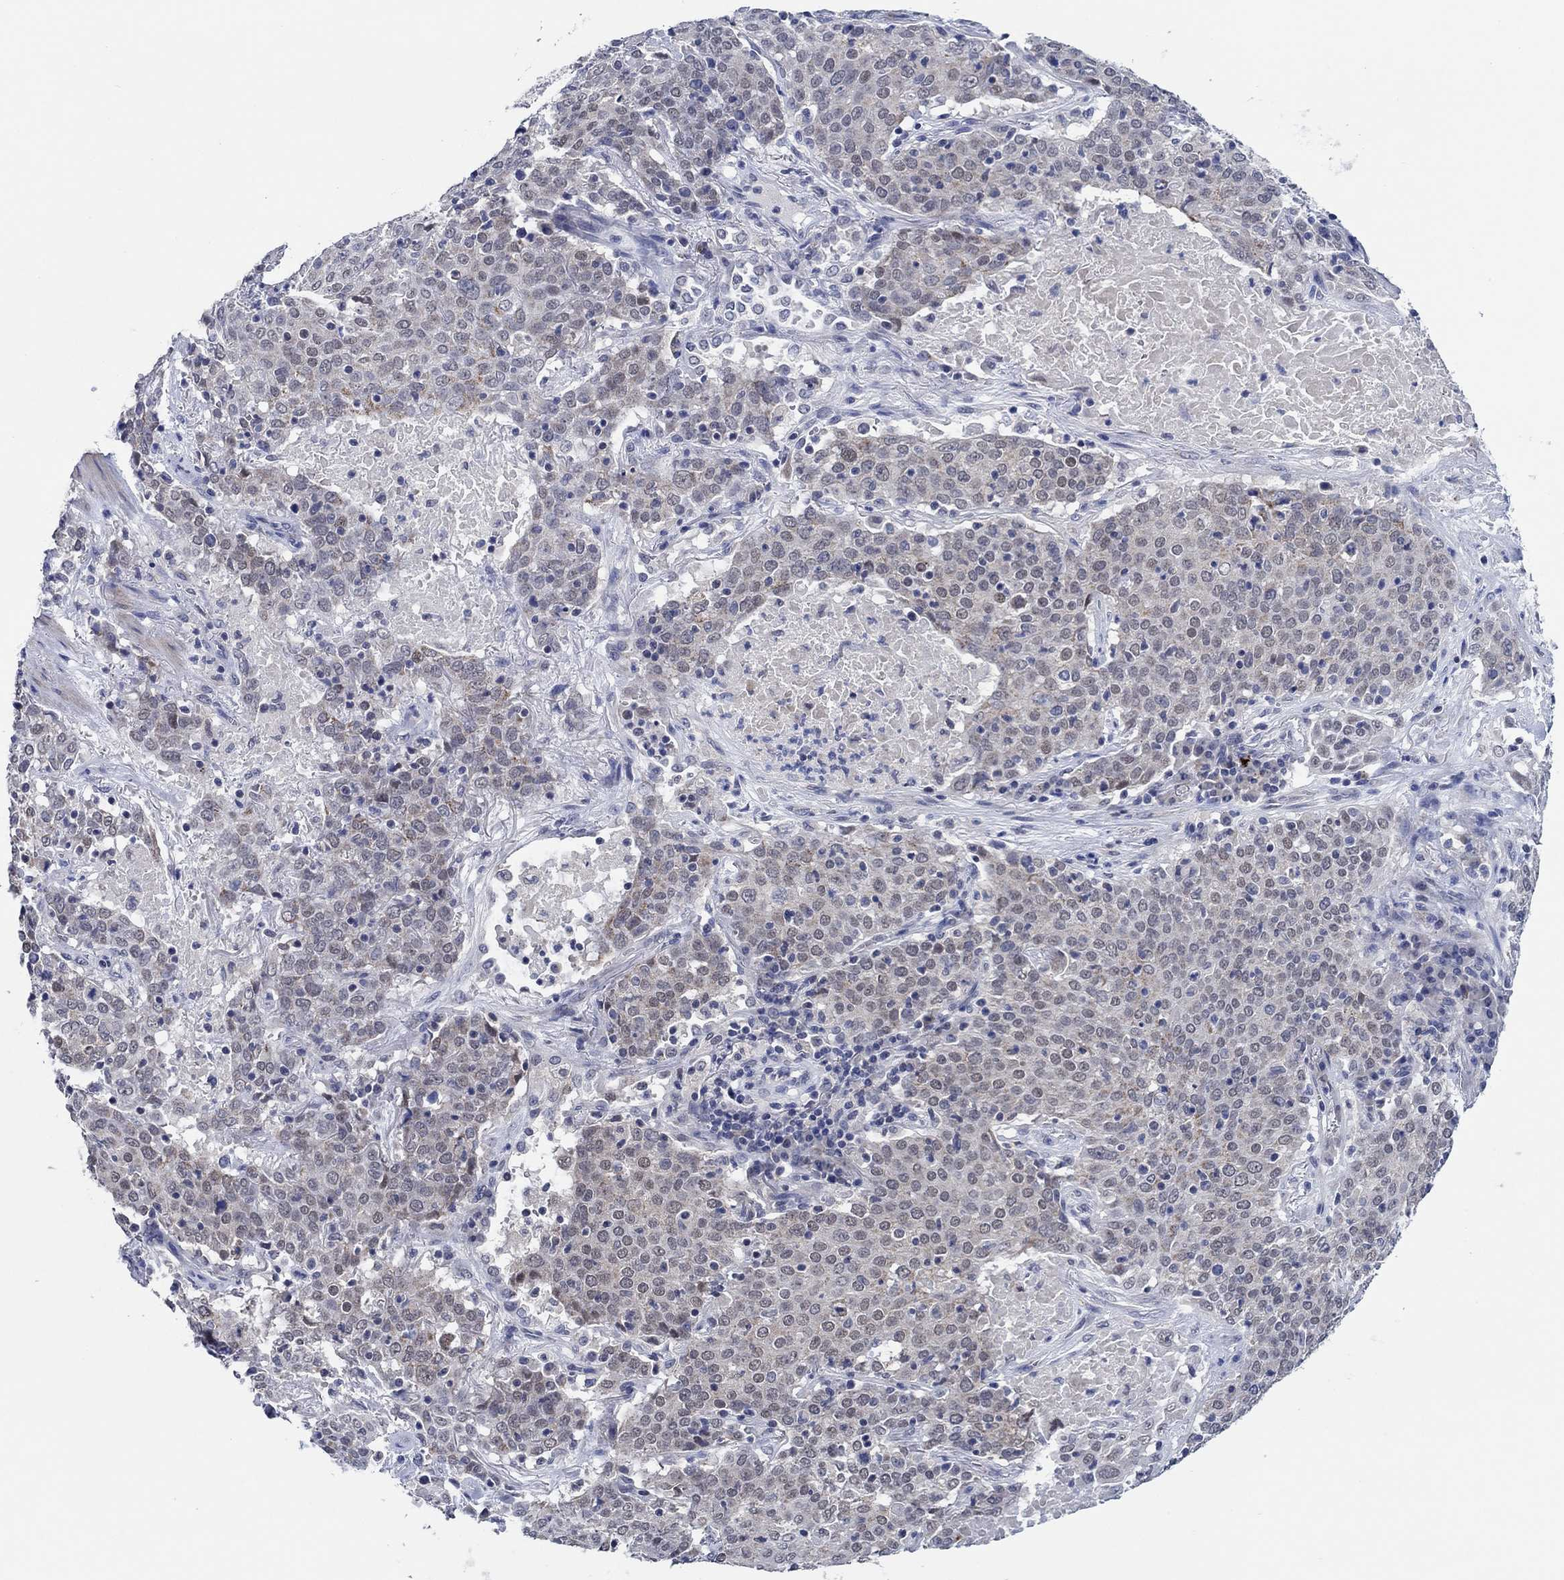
{"staining": {"intensity": "weak", "quantity": "<25%", "location": "cytoplasmic/membranous"}, "tissue": "lung cancer", "cell_type": "Tumor cells", "image_type": "cancer", "snomed": [{"axis": "morphology", "description": "Squamous cell carcinoma, NOS"}, {"axis": "topography", "description": "Lung"}], "caption": "Protein analysis of lung cancer shows no significant positivity in tumor cells.", "gene": "PRRT3", "patient": {"sex": "male", "age": 82}}